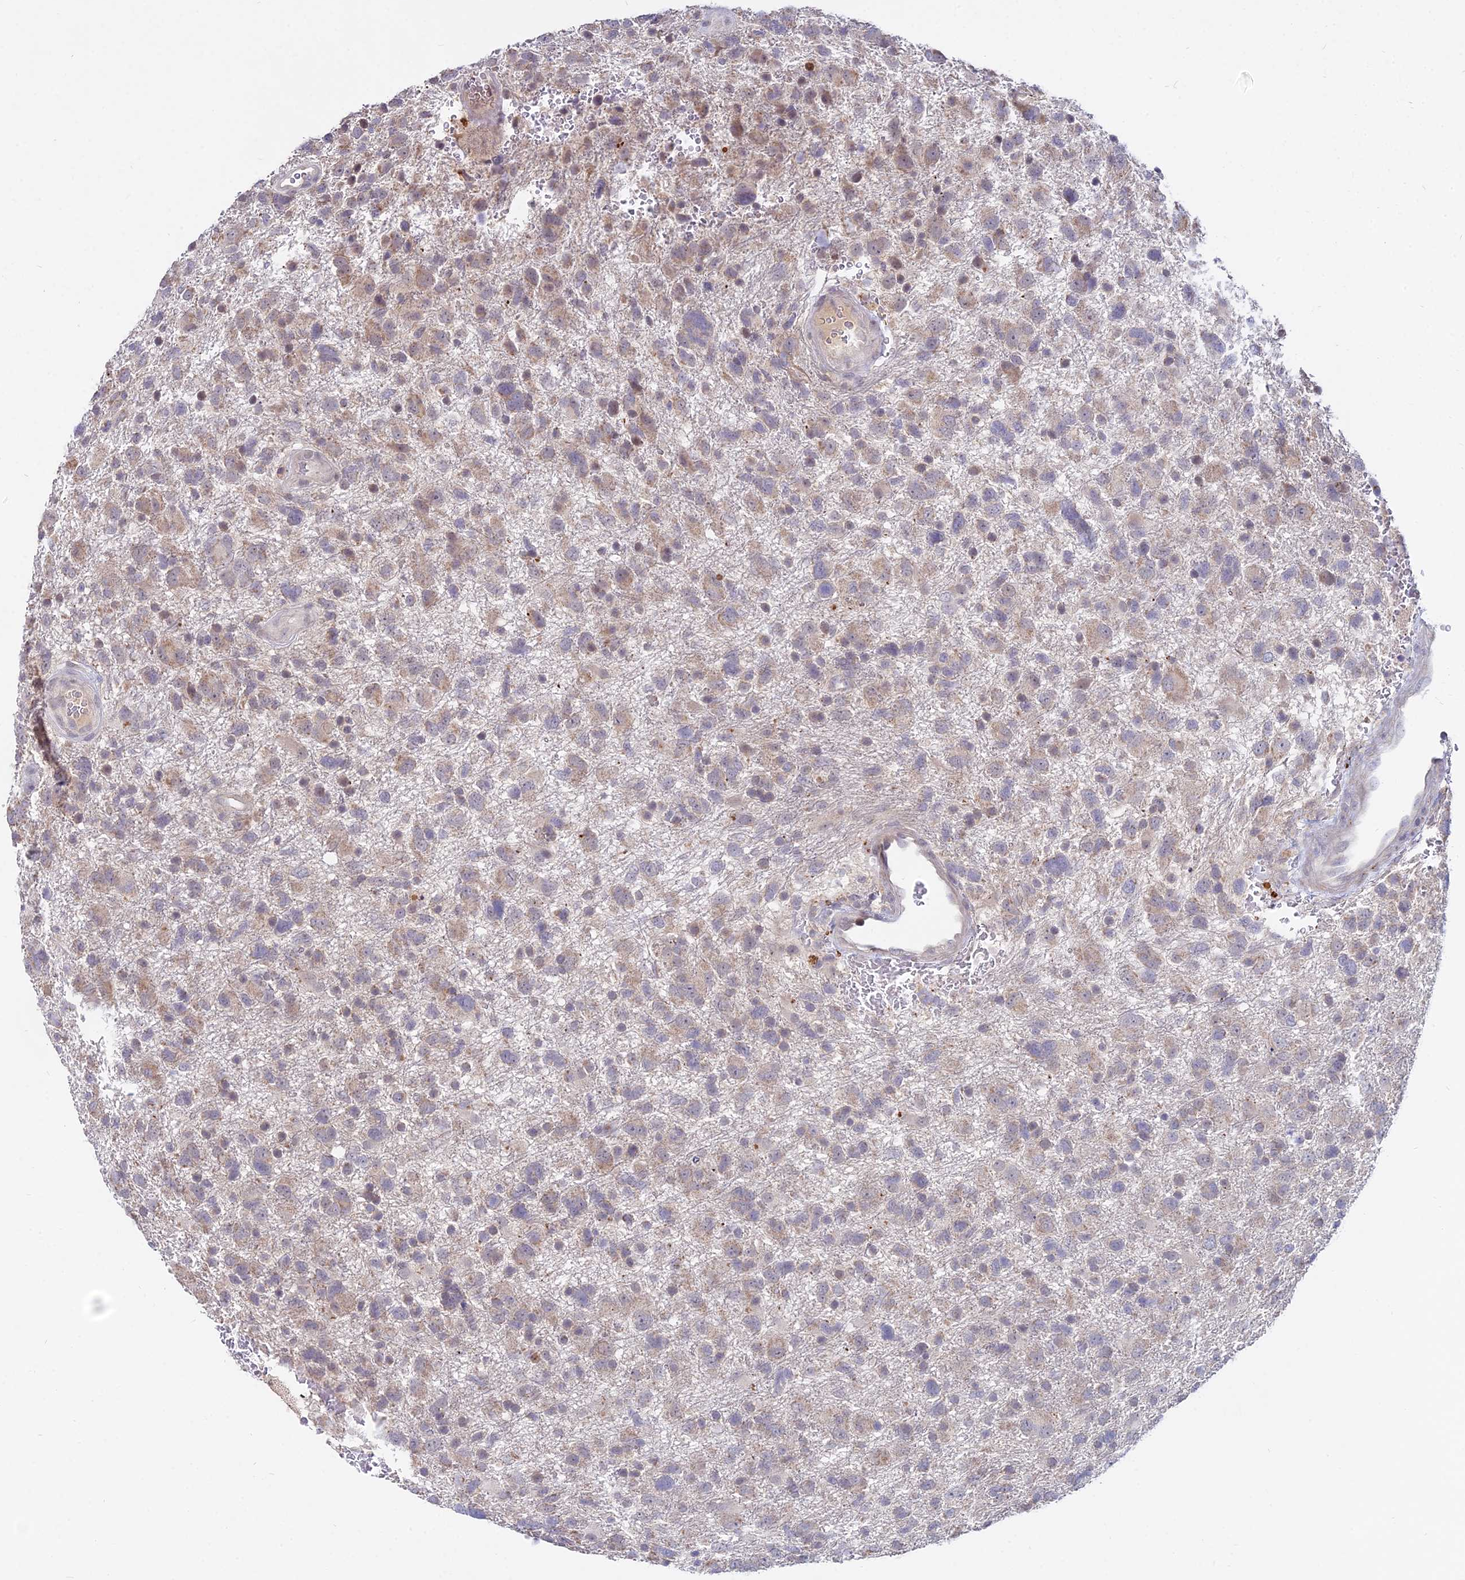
{"staining": {"intensity": "weak", "quantity": "25%-75%", "location": "cytoplasmic/membranous"}, "tissue": "glioma", "cell_type": "Tumor cells", "image_type": "cancer", "snomed": [{"axis": "morphology", "description": "Glioma, malignant, High grade"}, {"axis": "topography", "description": "Brain"}], "caption": "Immunohistochemistry (IHC) of human glioma reveals low levels of weak cytoplasmic/membranous positivity in approximately 25%-75% of tumor cells.", "gene": "WDR43", "patient": {"sex": "male", "age": 61}}